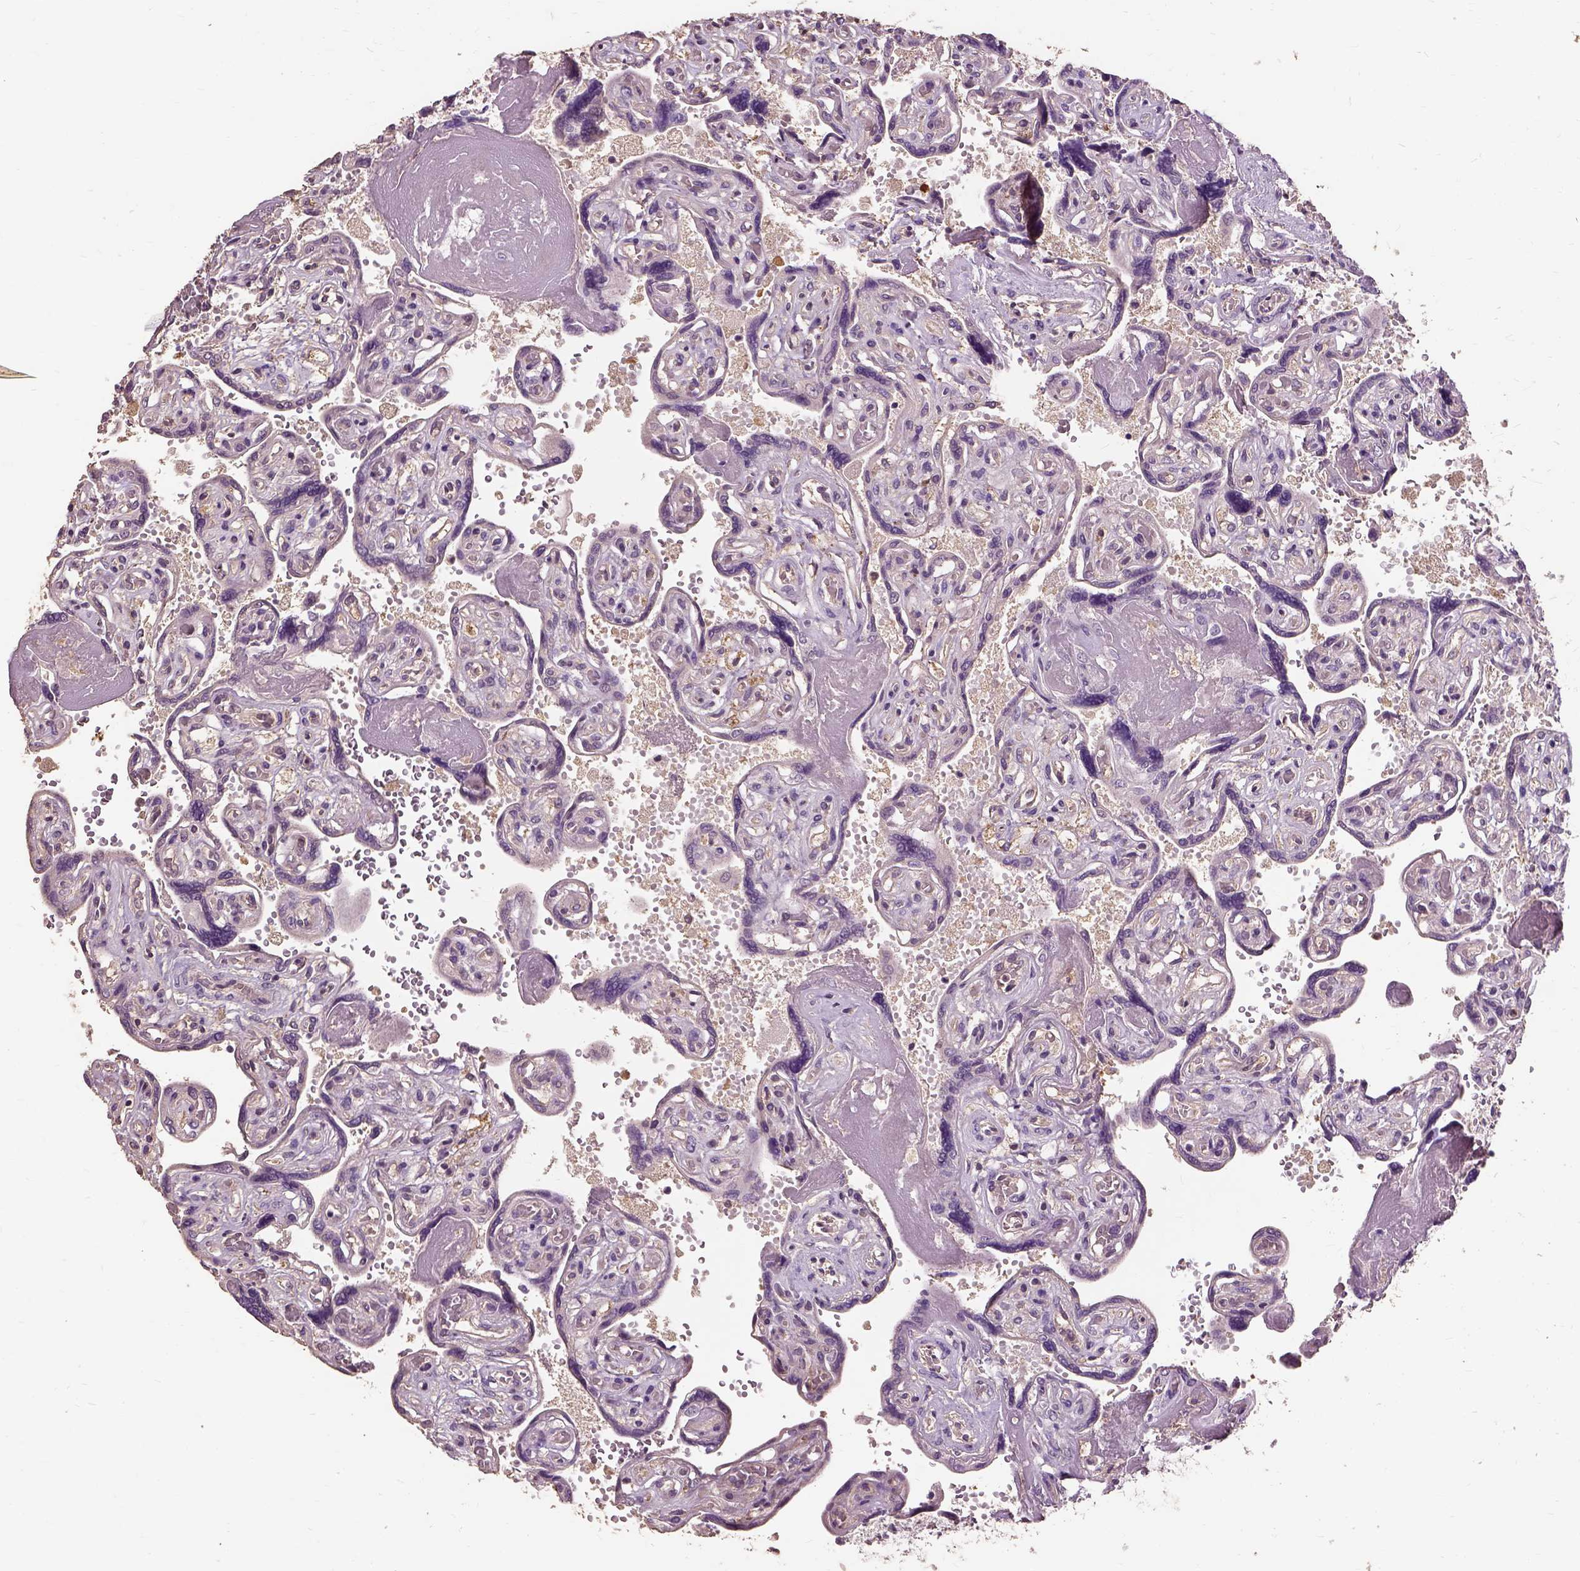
{"staining": {"intensity": "weak", "quantity": "25%-75%", "location": "cytoplasmic/membranous"}, "tissue": "placenta", "cell_type": "Decidual cells", "image_type": "normal", "snomed": [{"axis": "morphology", "description": "Normal tissue, NOS"}, {"axis": "topography", "description": "Placenta"}], "caption": "Weak cytoplasmic/membranous protein expression is present in approximately 25%-75% of decidual cells in placenta.", "gene": "PEA15", "patient": {"sex": "female", "age": 32}}